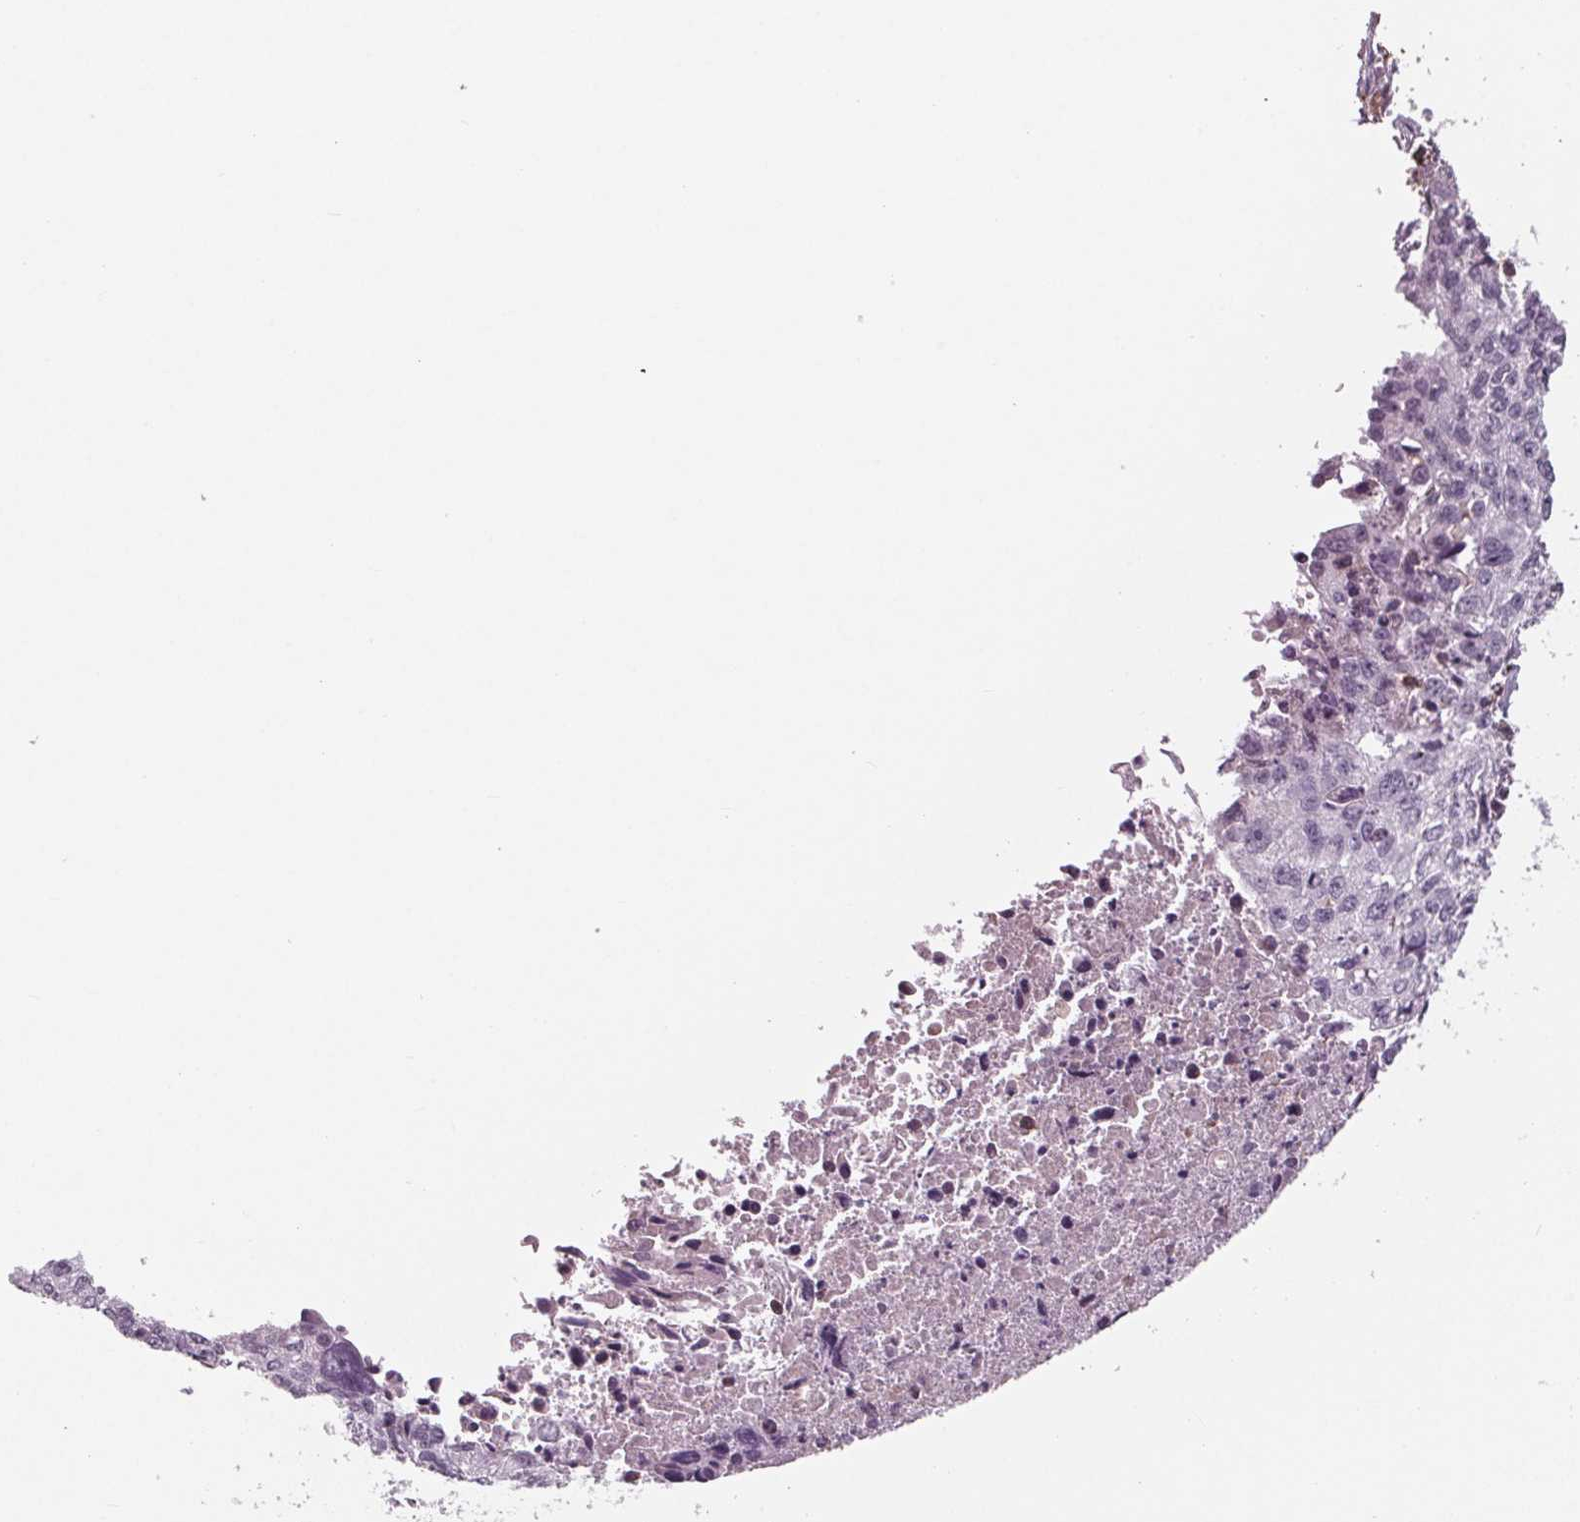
{"staining": {"intensity": "negative", "quantity": "none", "location": "none"}, "tissue": "lung cancer", "cell_type": "Tumor cells", "image_type": "cancer", "snomed": [{"axis": "morphology", "description": "Normal morphology"}, {"axis": "morphology", "description": "Aneuploidy"}, {"axis": "morphology", "description": "Squamous cell carcinoma, NOS"}, {"axis": "topography", "description": "Lymph node"}, {"axis": "topography", "description": "Lung"}], "caption": "Squamous cell carcinoma (lung) stained for a protein using IHC shows no expression tumor cells.", "gene": "ARHGAP25", "patient": {"sex": "female", "age": 76}}